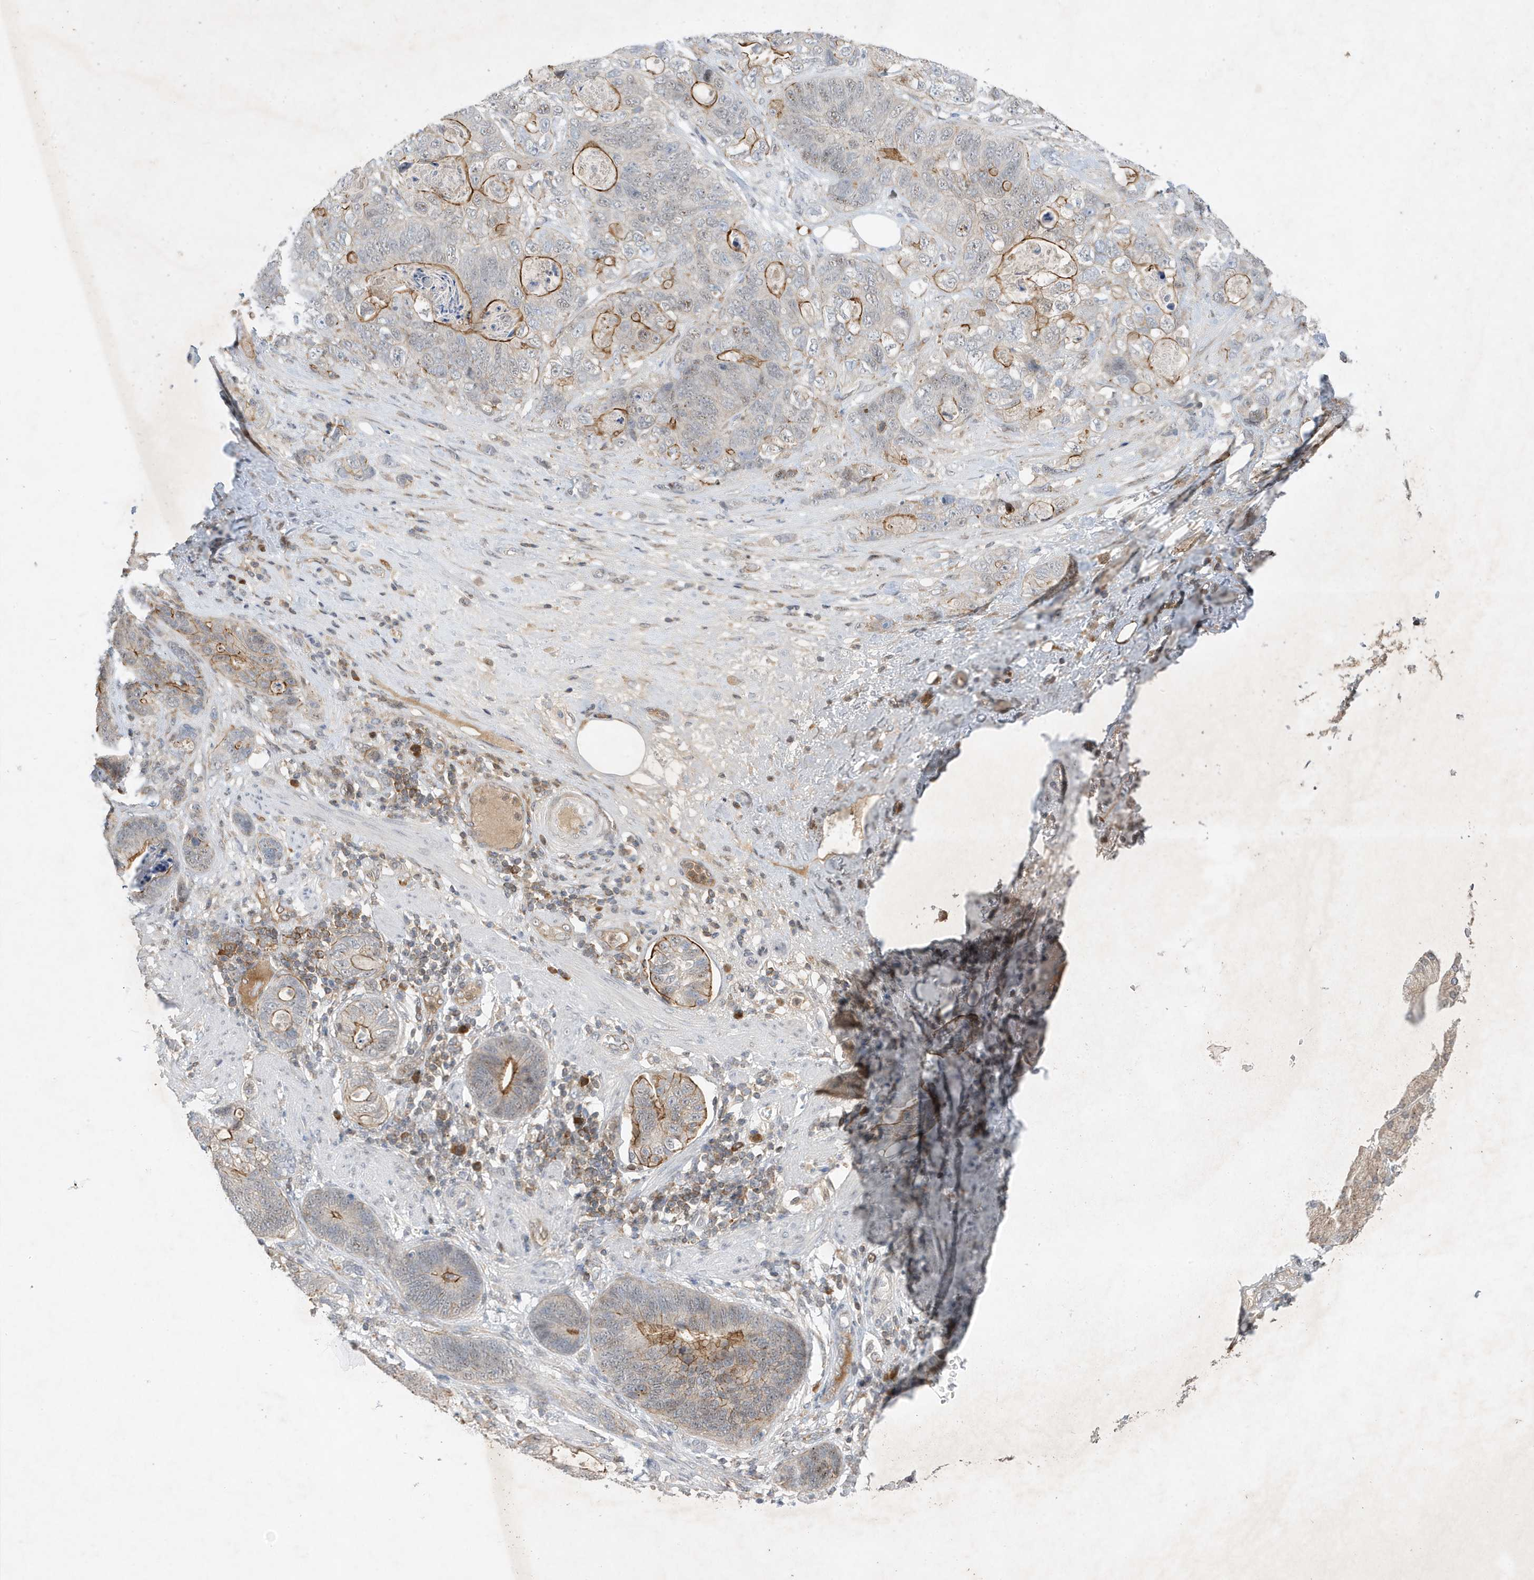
{"staining": {"intensity": "moderate", "quantity": "25%-75%", "location": "cytoplasmic/membranous"}, "tissue": "stomach cancer", "cell_type": "Tumor cells", "image_type": "cancer", "snomed": [{"axis": "morphology", "description": "Normal tissue, NOS"}, {"axis": "morphology", "description": "Adenocarcinoma, NOS"}, {"axis": "topography", "description": "Stomach"}], "caption": "A high-resolution micrograph shows immunohistochemistry staining of stomach cancer (adenocarcinoma), which reveals moderate cytoplasmic/membranous positivity in approximately 25%-75% of tumor cells.", "gene": "MAST3", "patient": {"sex": "female", "age": 89}}